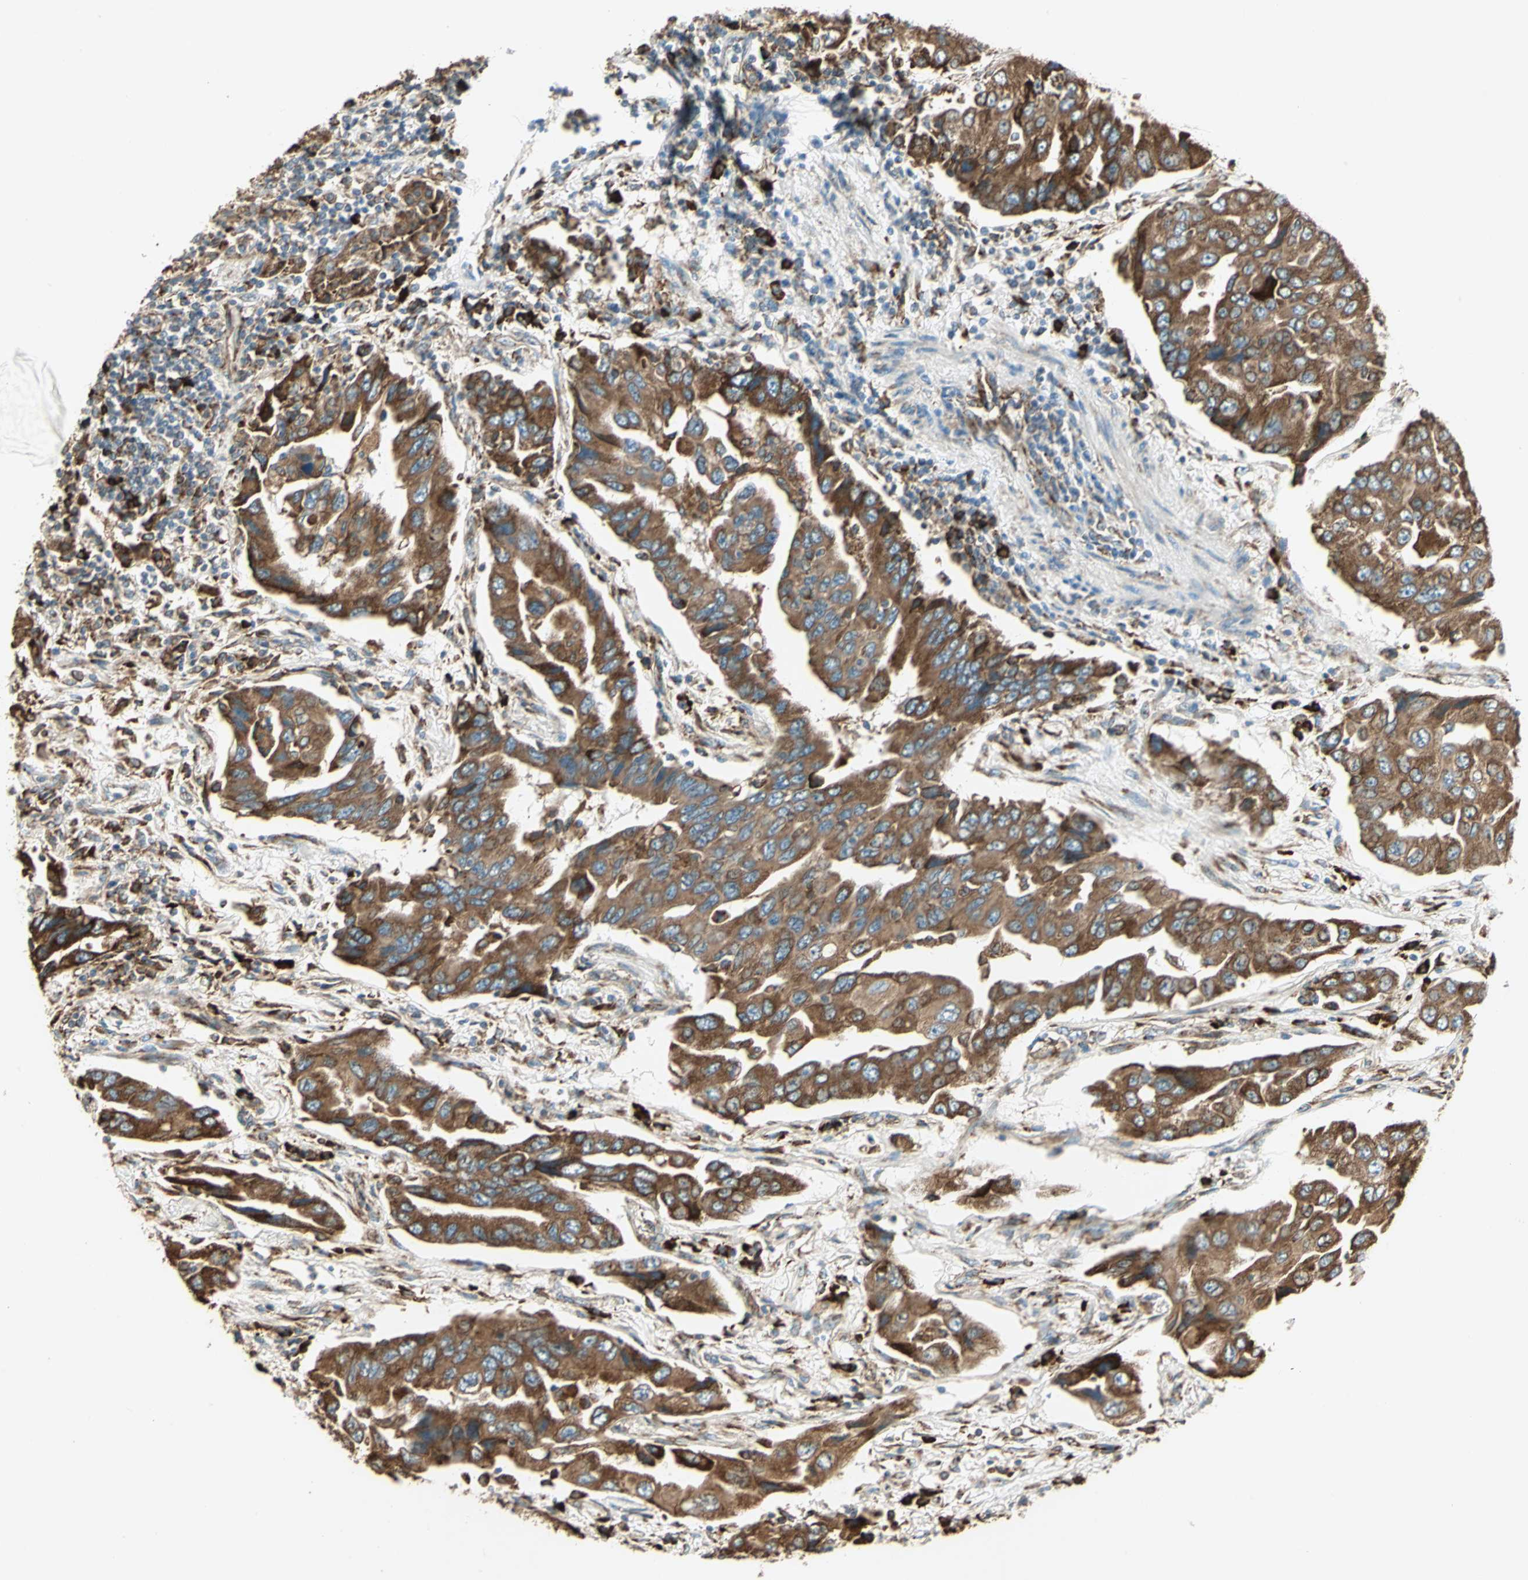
{"staining": {"intensity": "moderate", "quantity": ">75%", "location": "cytoplasmic/membranous"}, "tissue": "lung cancer", "cell_type": "Tumor cells", "image_type": "cancer", "snomed": [{"axis": "morphology", "description": "Adenocarcinoma, NOS"}, {"axis": "topography", "description": "Lung"}], "caption": "Immunohistochemical staining of human lung cancer displays medium levels of moderate cytoplasmic/membranous protein staining in approximately >75% of tumor cells. (brown staining indicates protein expression, while blue staining denotes nuclei).", "gene": "PDIA4", "patient": {"sex": "female", "age": 65}}